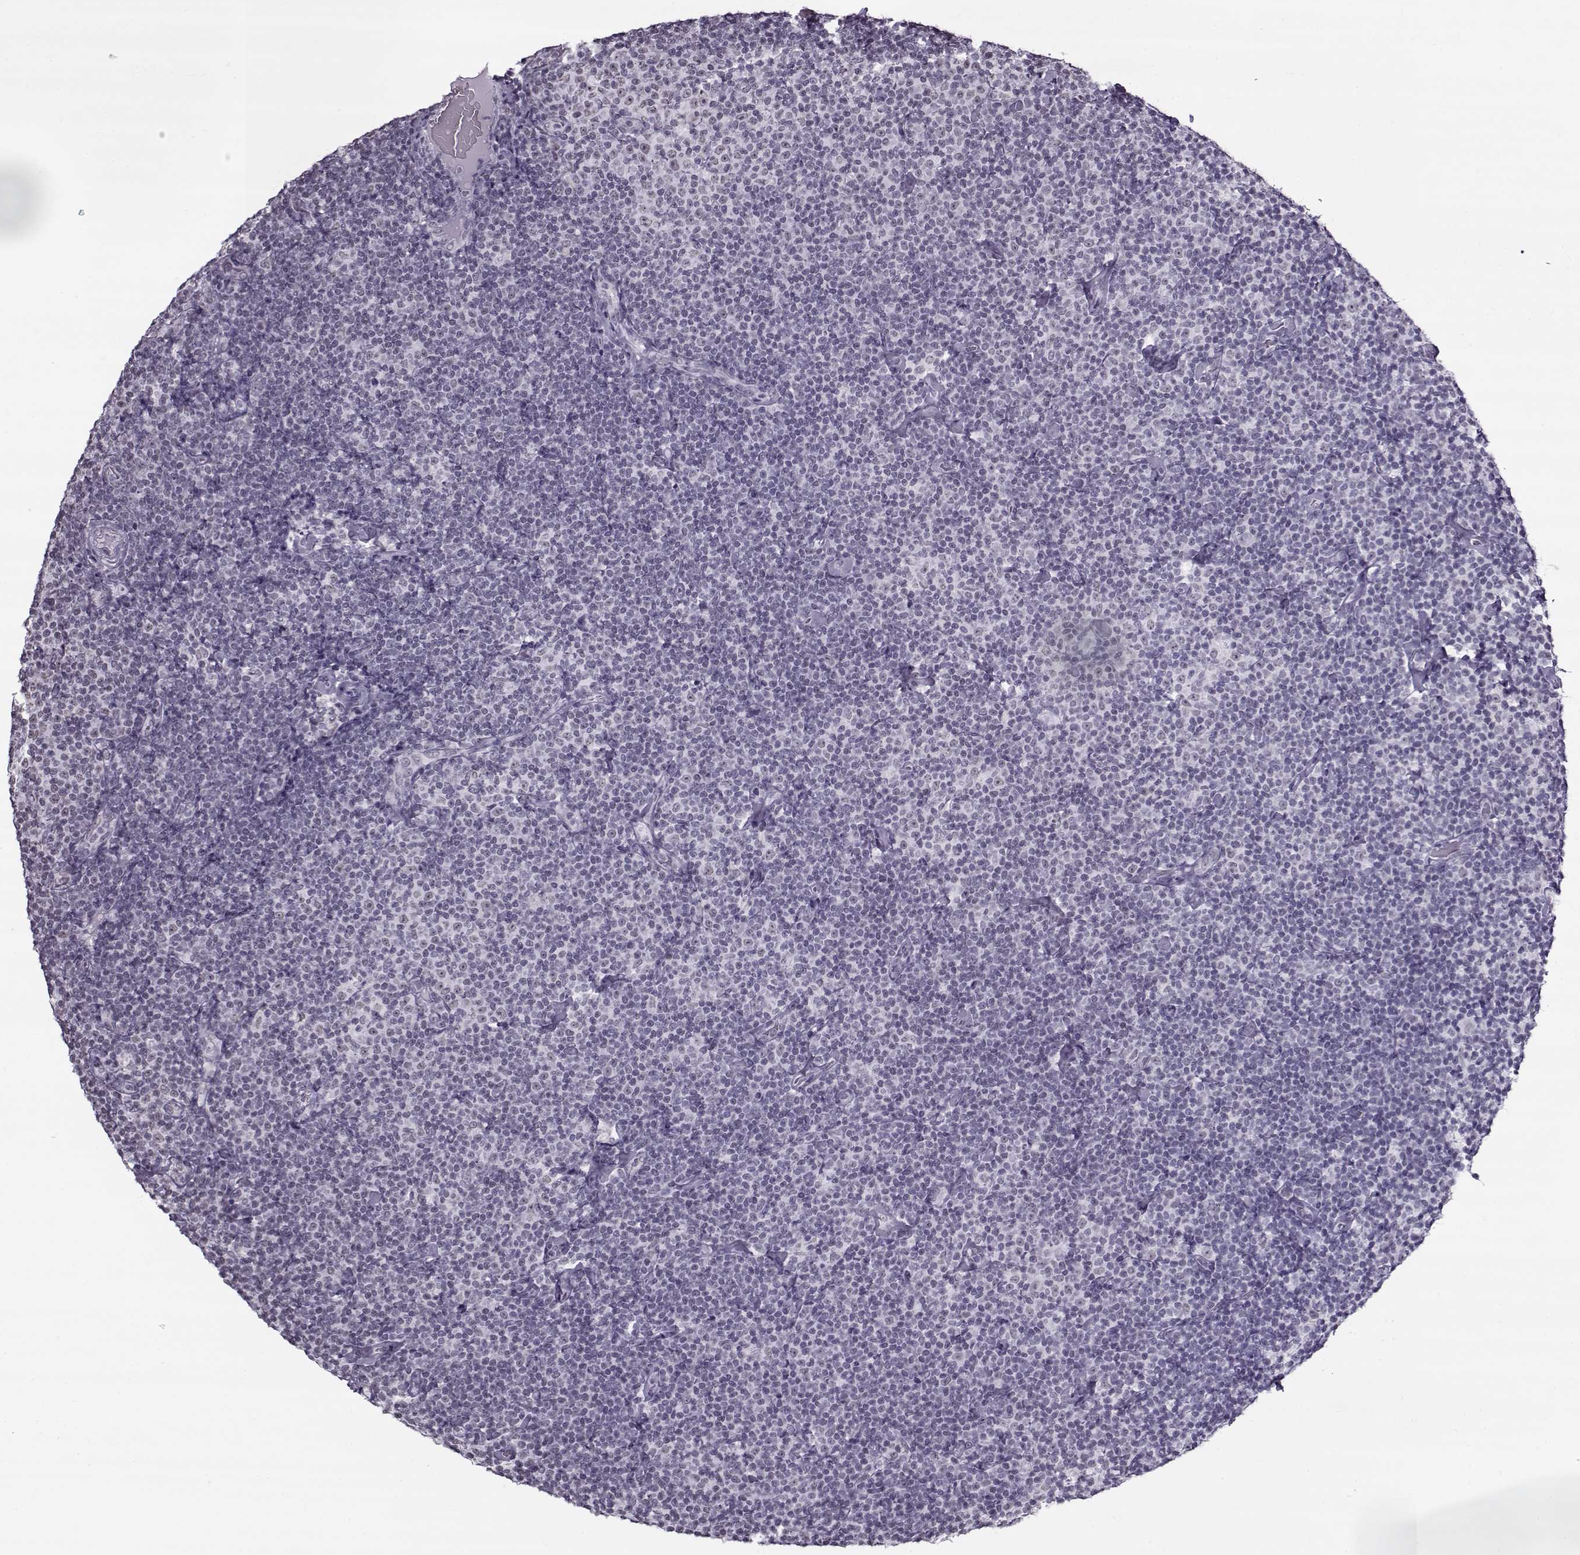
{"staining": {"intensity": "negative", "quantity": "none", "location": "none"}, "tissue": "lymphoma", "cell_type": "Tumor cells", "image_type": "cancer", "snomed": [{"axis": "morphology", "description": "Malignant lymphoma, non-Hodgkin's type, Low grade"}, {"axis": "topography", "description": "Lymph node"}], "caption": "Immunohistochemical staining of lymphoma demonstrates no significant staining in tumor cells.", "gene": "PRMT8", "patient": {"sex": "male", "age": 81}}